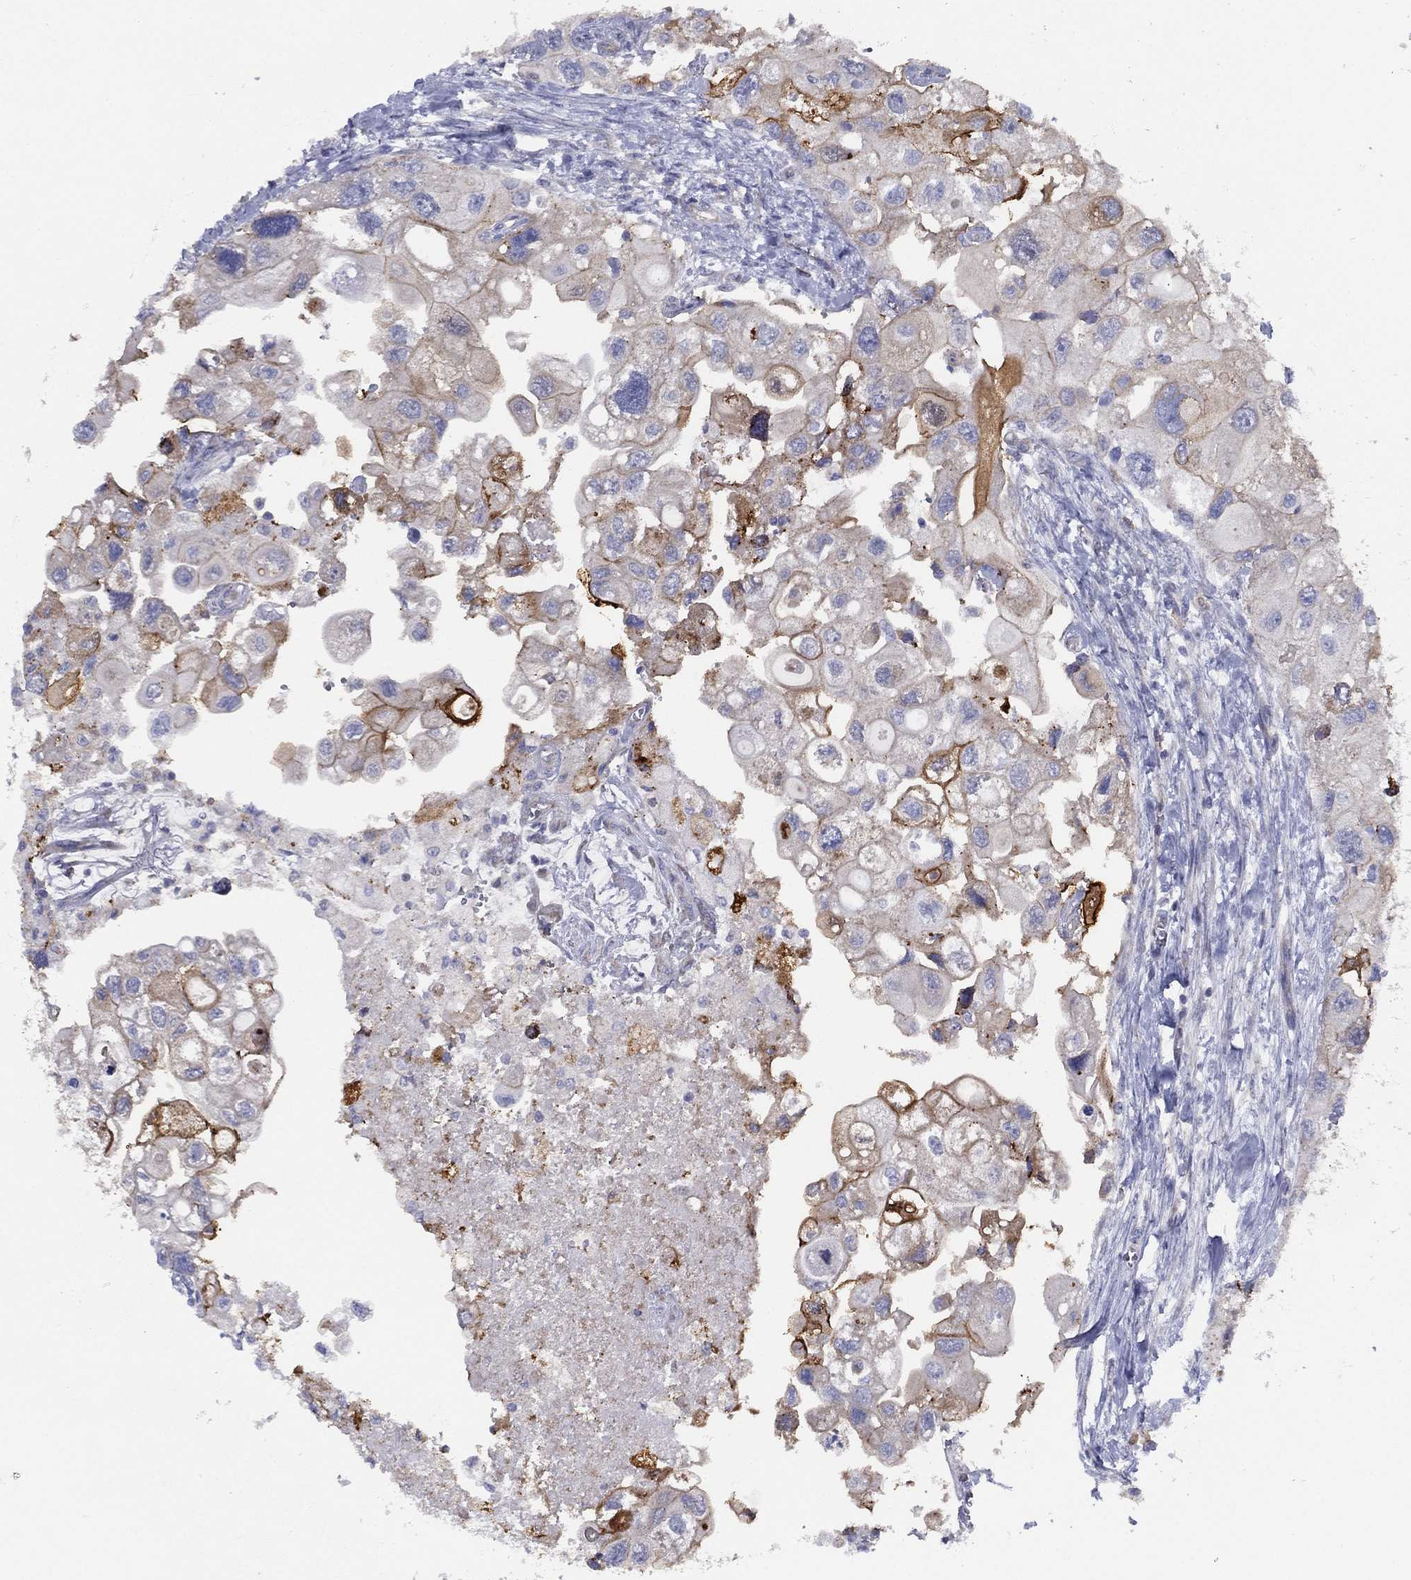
{"staining": {"intensity": "strong", "quantity": "<25%", "location": "cytoplasmic/membranous"}, "tissue": "urothelial cancer", "cell_type": "Tumor cells", "image_type": "cancer", "snomed": [{"axis": "morphology", "description": "Urothelial carcinoma, High grade"}, {"axis": "topography", "description": "Urinary bladder"}], "caption": "Strong cytoplasmic/membranous staining for a protein is identified in about <25% of tumor cells of urothelial cancer using IHC.", "gene": "ZNF223", "patient": {"sex": "male", "age": 59}}